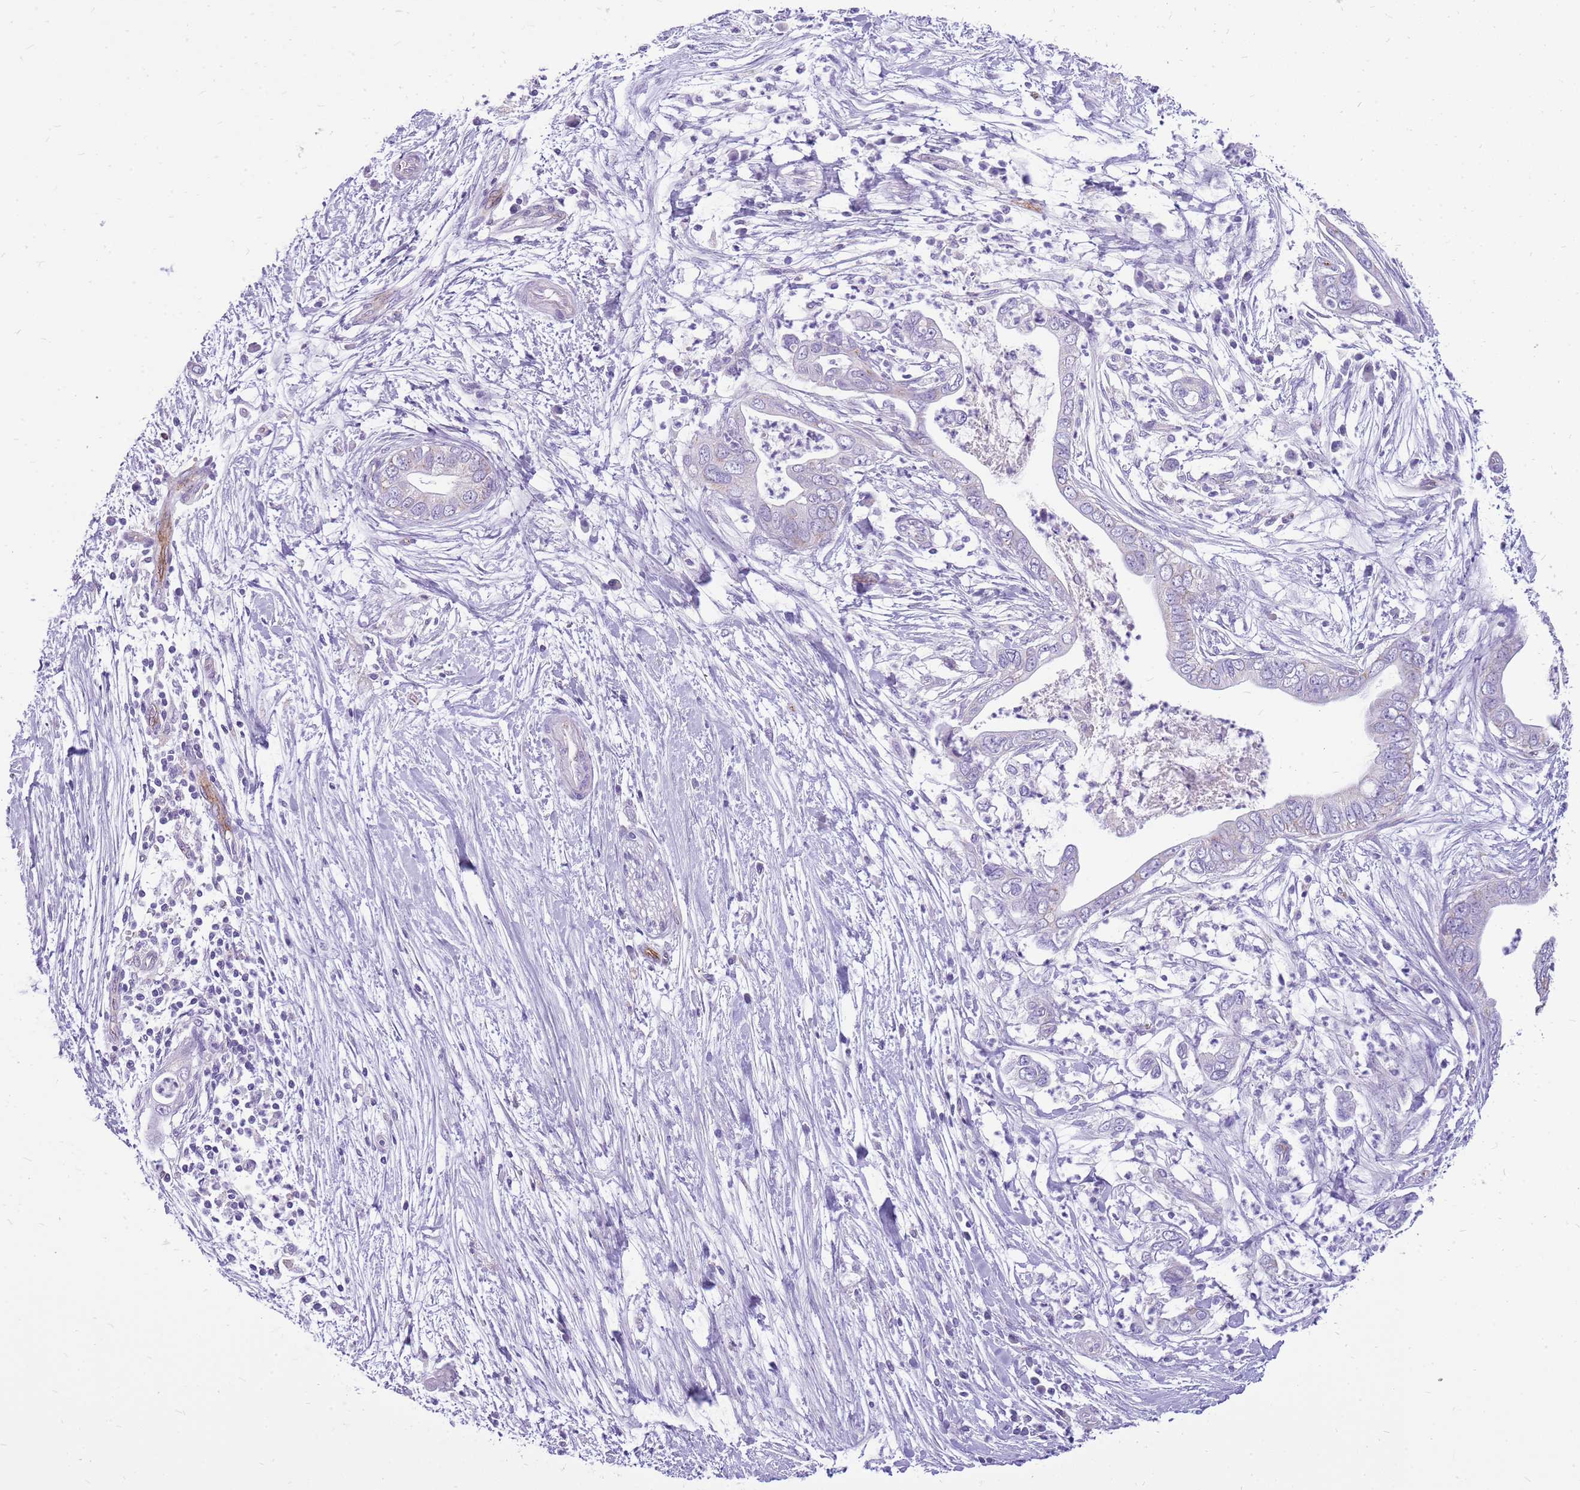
{"staining": {"intensity": "negative", "quantity": "none", "location": "none"}, "tissue": "pancreatic cancer", "cell_type": "Tumor cells", "image_type": "cancer", "snomed": [{"axis": "morphology", "description": "Adenocarcinoma, NOS"}, {"axis": "topography", "description": "Pancreas"}], "caption": "Tumor cells are negative for protein expression in human pancreatic cancer.", "gene": "PCNX1", "patient": {"sex": "male", "age": 75}}